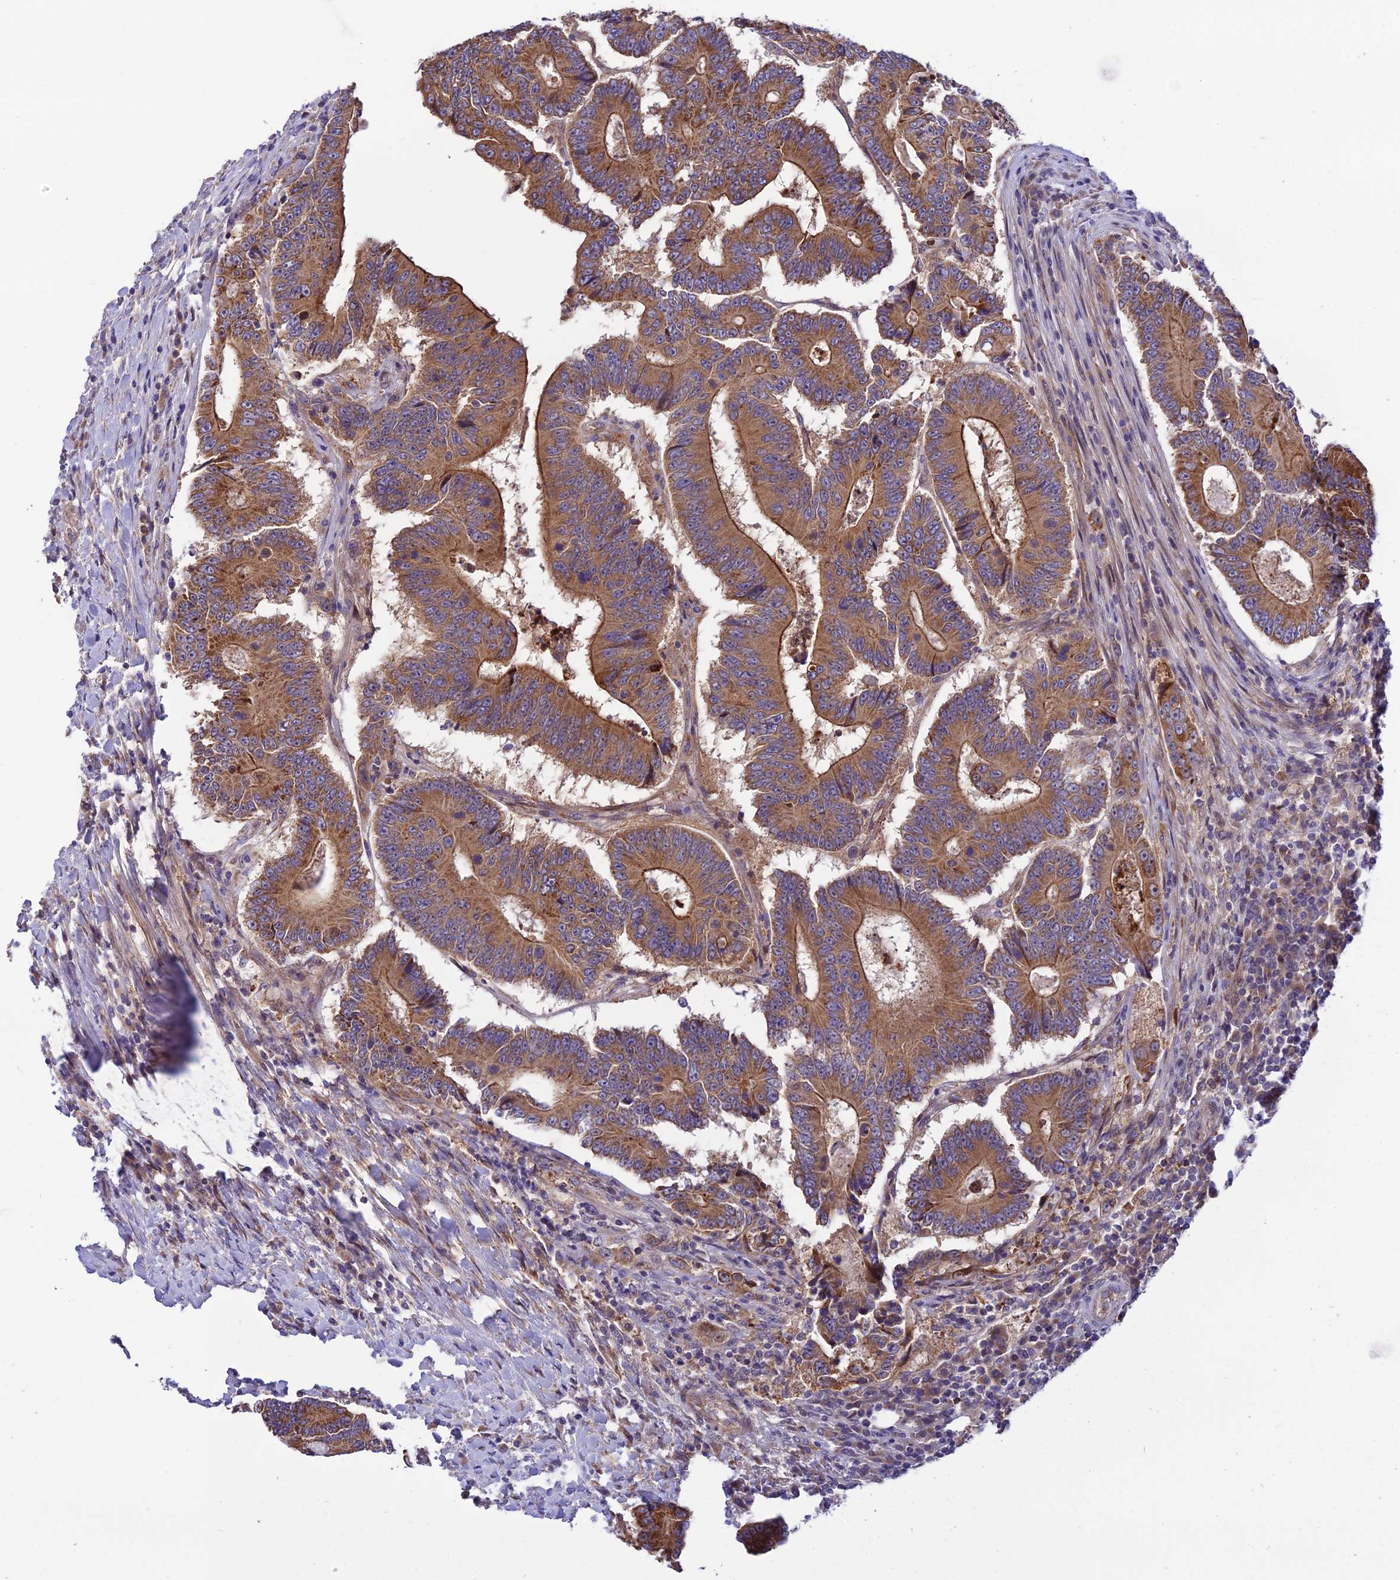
{"staining": {"intensity": "strong", "quantity": ">75%", "location": "cytoplasmic/membranous"}, "tissue": "colorectal cancer", "cell_type": "Tumor cells", "image_type": "cancer", "snomed": [{"axis": "morphology", "description": "Adenocarcinoma, NOS"}, {"axis": "topography", "description": "Colon"}], "caption": "Tumor cells demonstrate strong cytoplasmic/membranous positivity in about >75% of cells in colorectal cancer.", "gene": "TRIM43B", "patient": {"sex": "male", "age": 83}}